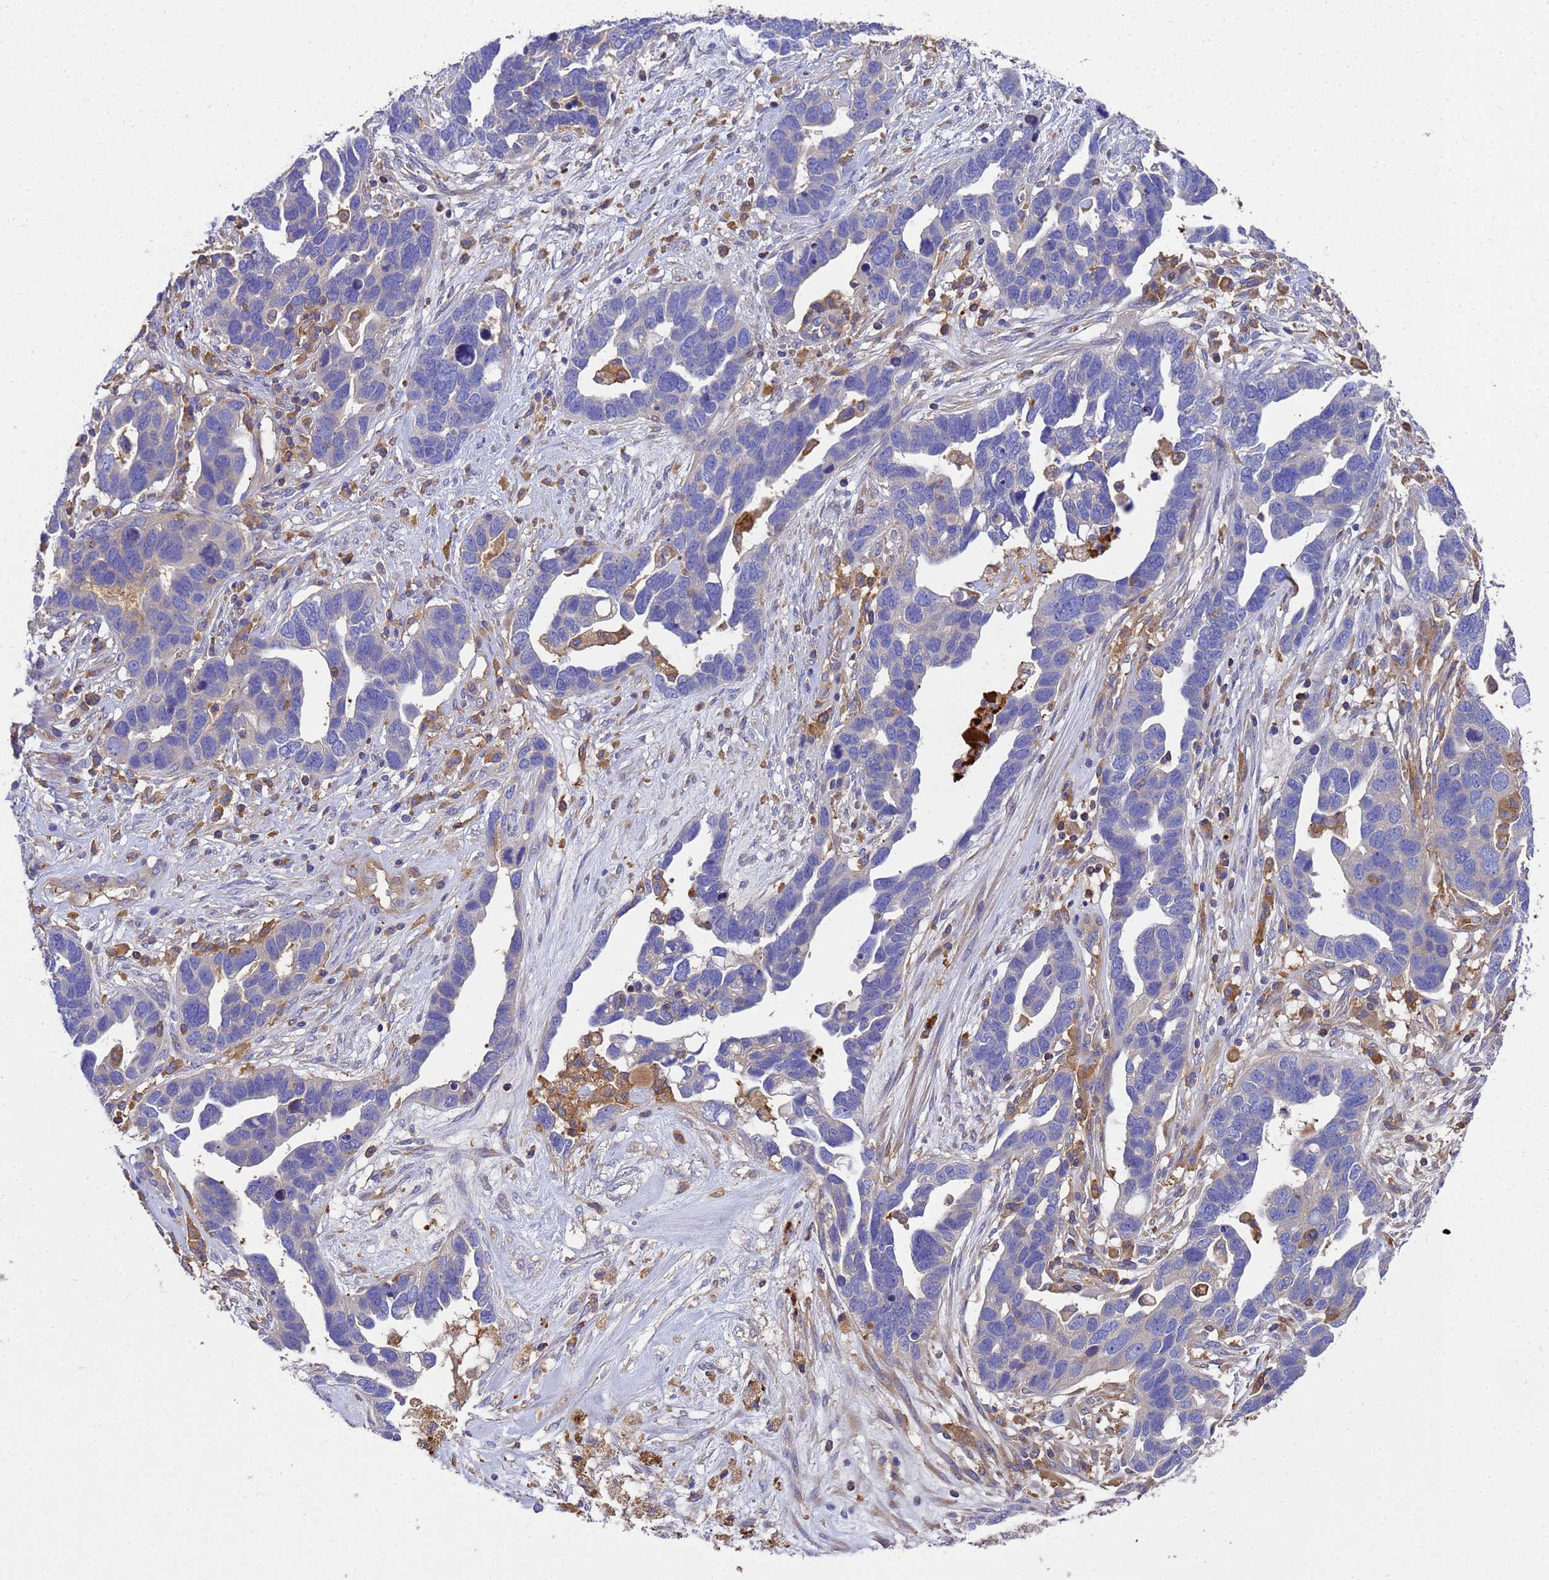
{"staining": {"intensity": "negative", "quantity": "none", "location": "none"}, "tissue": "ovarian cancer", "cell_type": "Tumor cells", "image_type": "cancer", "snomed": [{"axis": "morphology", "description": "Cystadenocarcinoma, serous, NOS"}, {"axis": "topography", "description": "Ovary"}], "caption": "Serous cystadenocarcinoma (ovarian) was stained to show a protein in brown. There is no significant staining in tumor cells.", "gene": "ZNF235", "patient": {"sex": "female", "age": 54}}